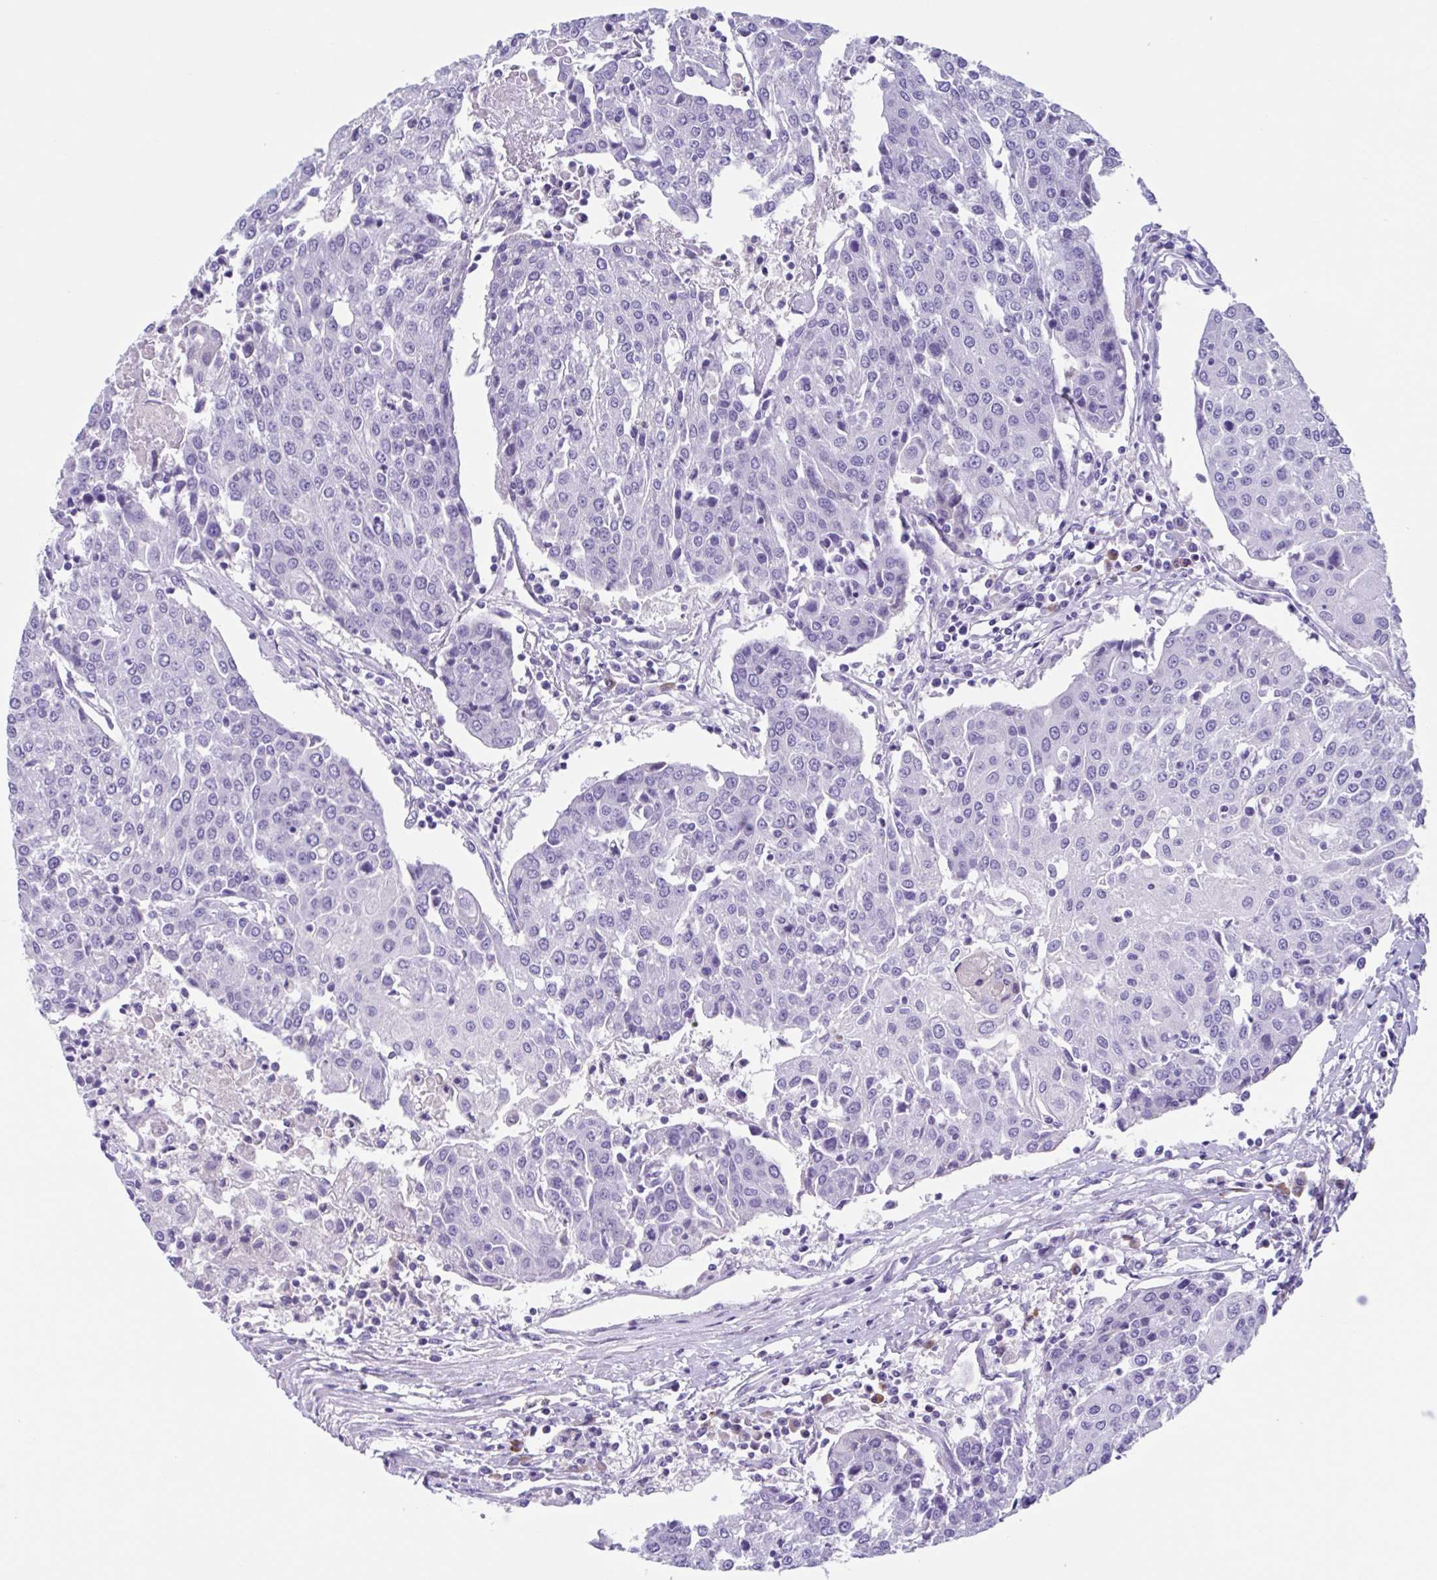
{"staining": {"intensity": "negative", "quantity": "none", "location": "none"}, "tissue": "urothelial cancer", "cell_type": "Tumor cells", "image_type": "cancer", "snomed": [{"axis": "morphology", "description": "Urothelial carcinoma, High grade"}, {"axis": "topography", "description": "Urinary bladder"}], "caption": "IHC of human urothelial cancer shows no expression in tumor cells.", "gene": "USP35", "patient": {"sex": "female", "age": 85}}